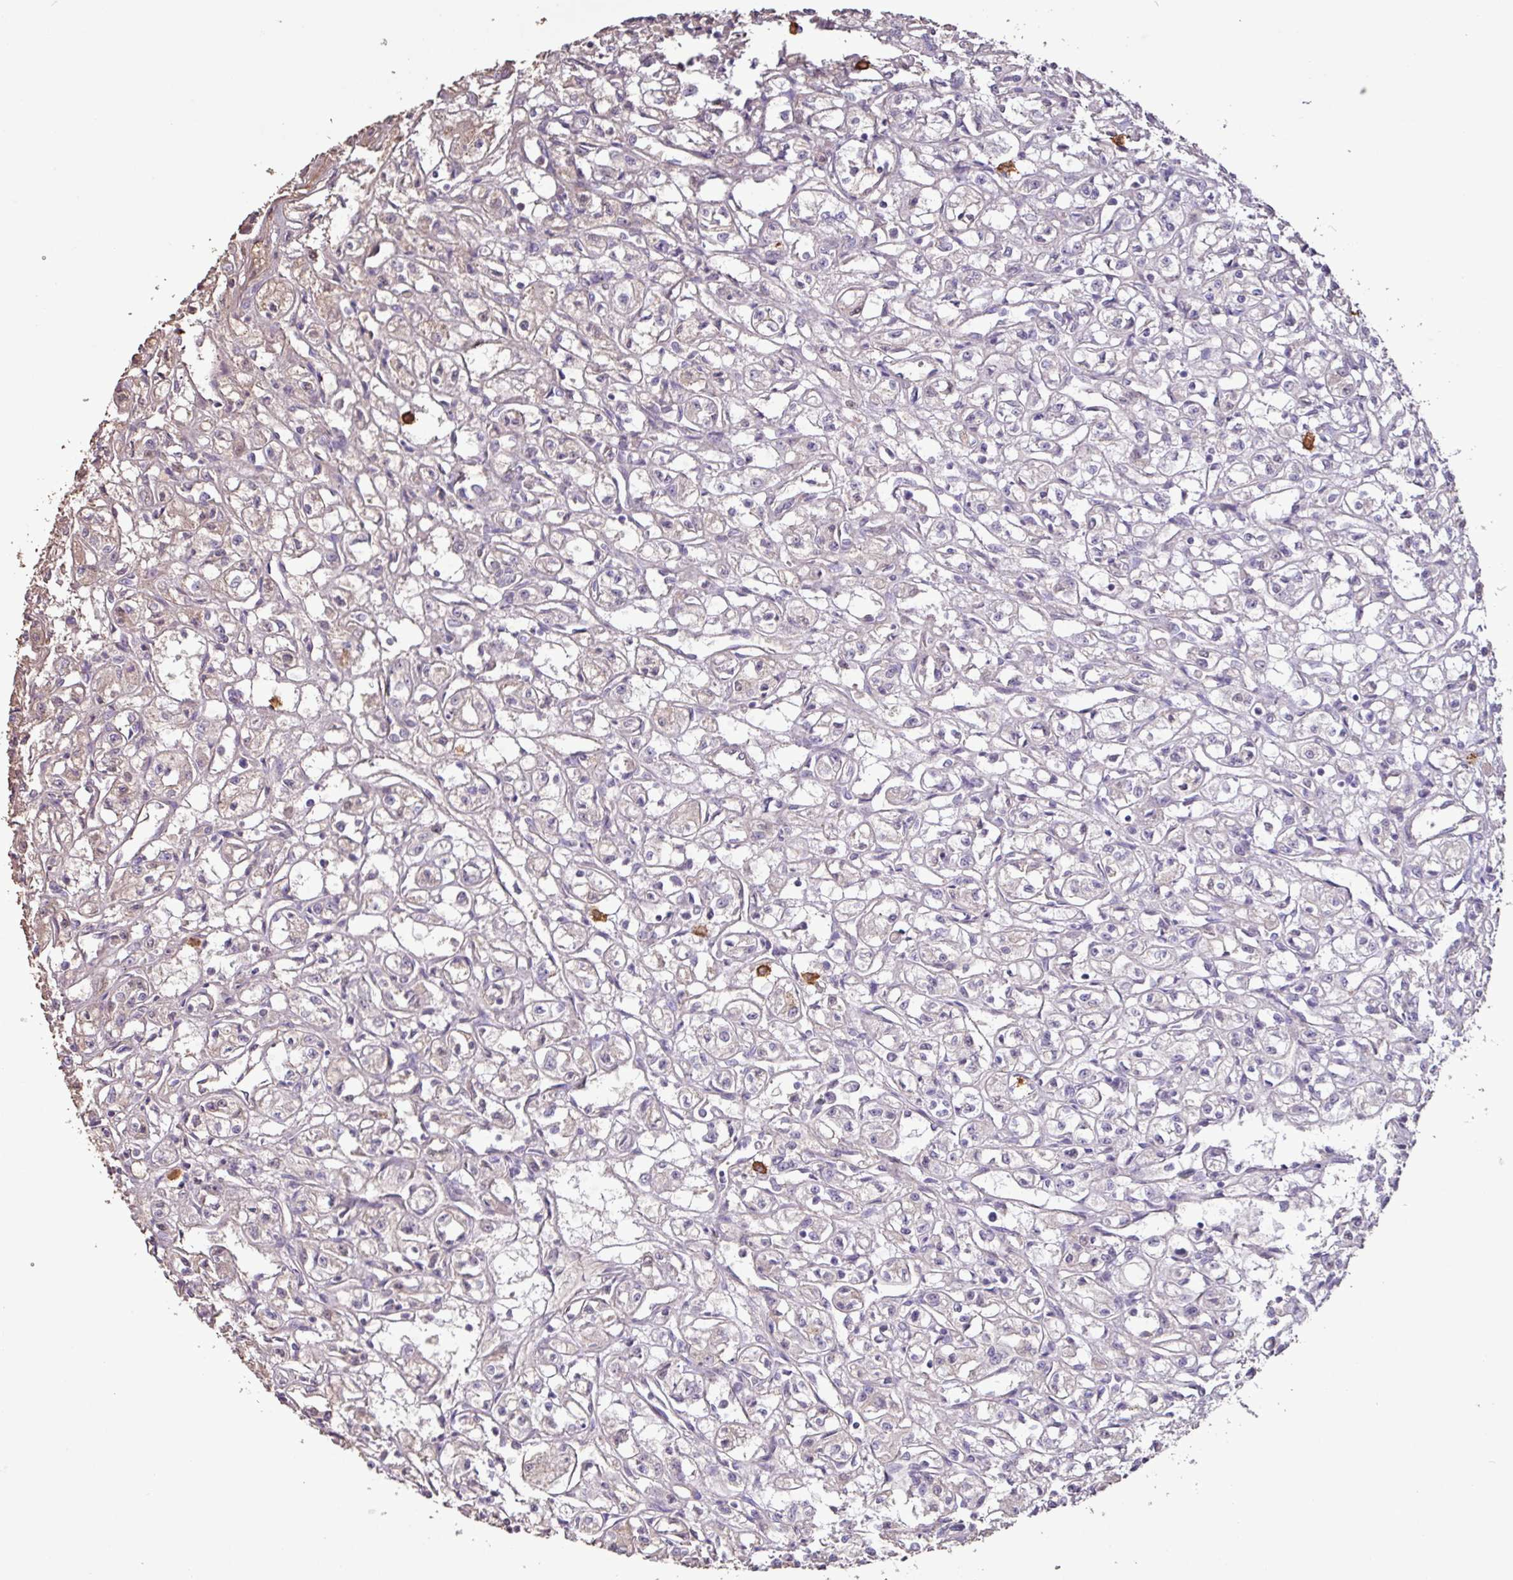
{"staining": {"intensity": "negative", "quantity": "none", "location": "none"}, "tissue": "renal cancer", "cell_type": "Tumor cells", "image_type": "cancer", "snomed": [{"axis": "morphology", "description": "Adenocarcinoma, NOS"}, {"axis": "topography", "description": "Kidney"}], "caption": "Tumor cells are negative for brown protein staining in renal cancer (adenocarcinoma).", "gene": "L3MBTL3", "patient": {"sex": "male", "age": 56}}